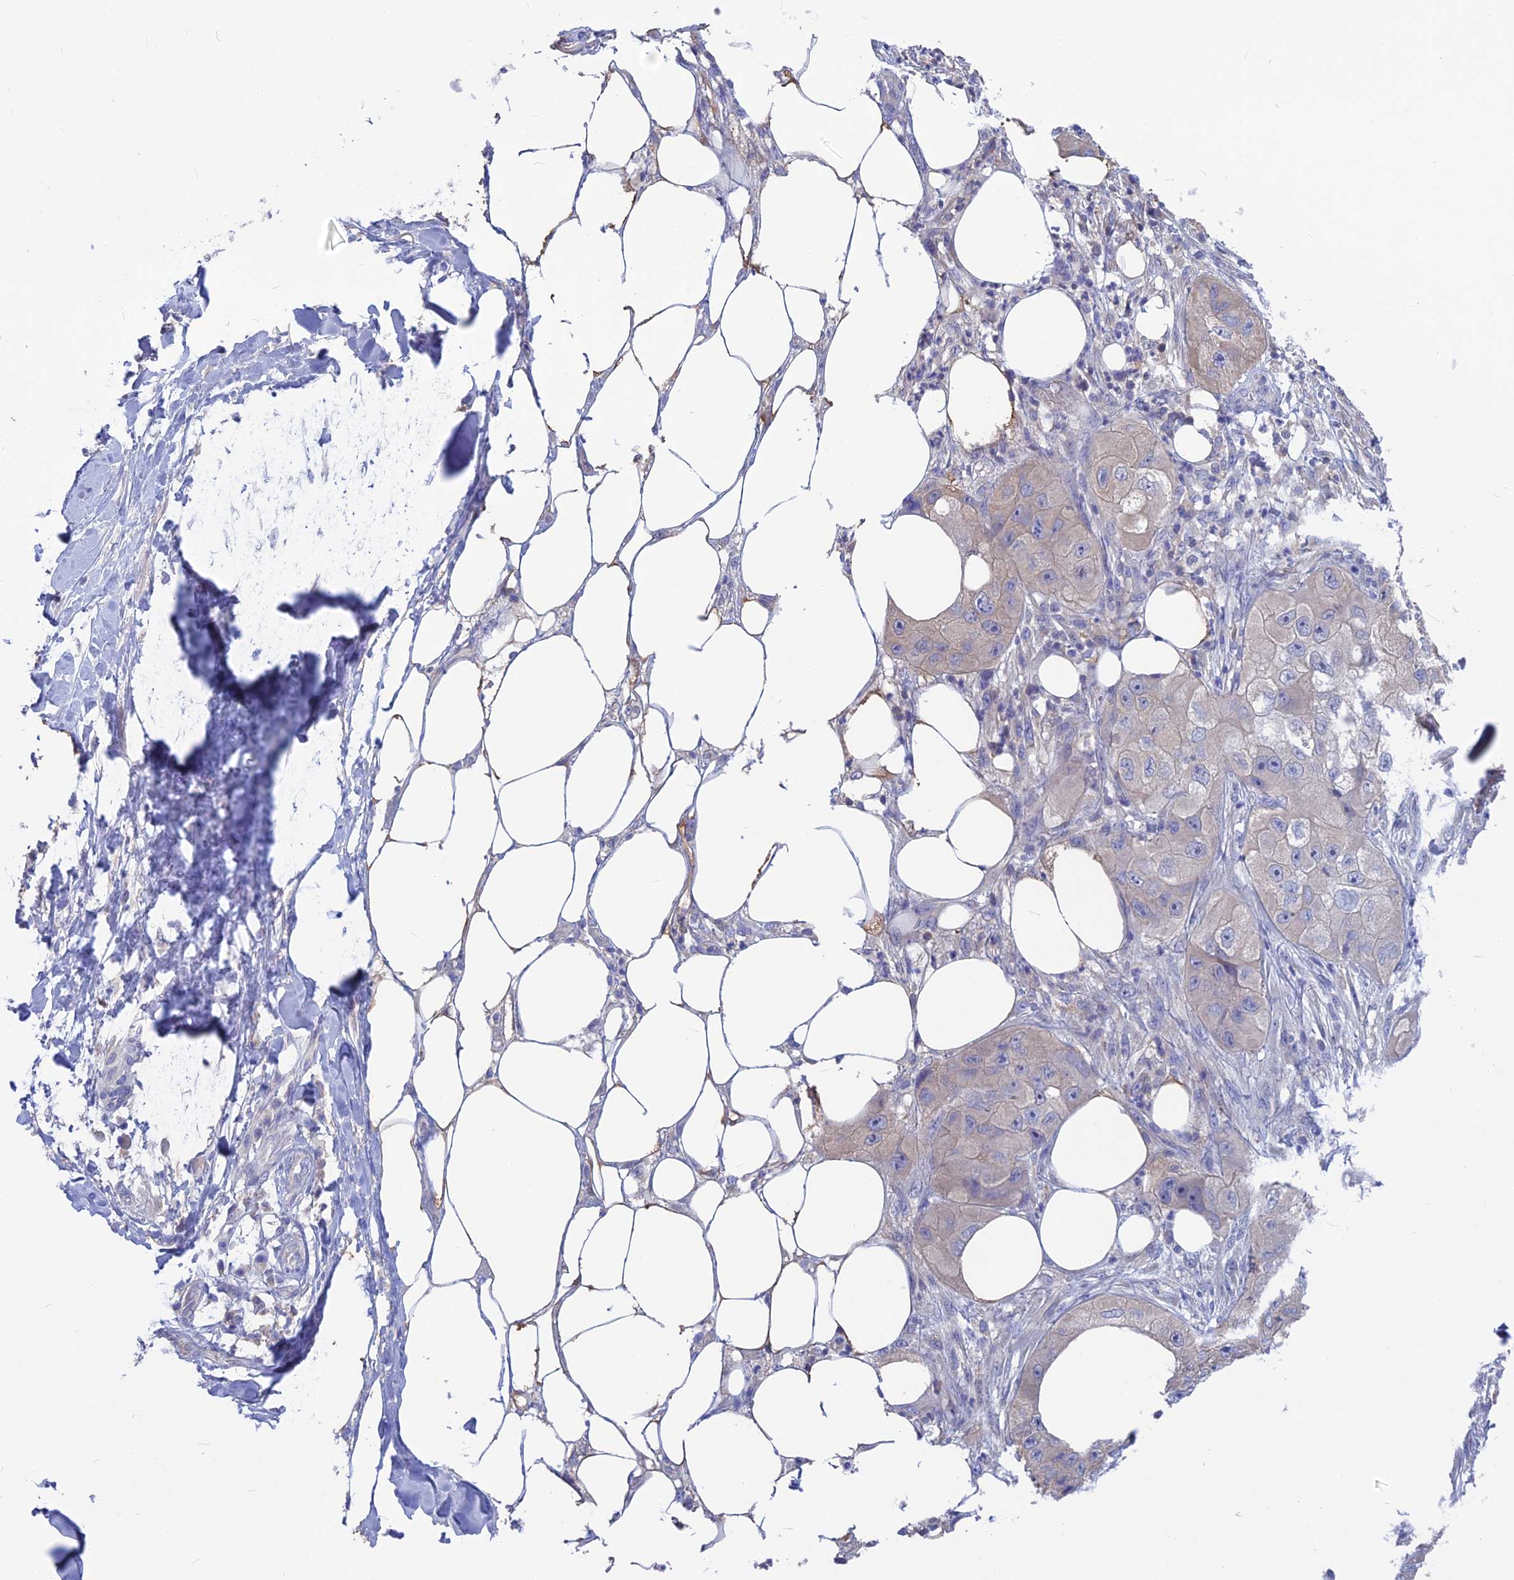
{"staining": {"intensity": "negative", "quantity": "none", "location": "none"}, "tissue": "skin cancer", "cell_type": "Tumor cells", "image_type": "cancer", "snomed": [{"axis": "morphology", "description": "Squamous cell carcinoma, NOS"}, {"axis": "topography", "description": "Skin"}, {"axis": "topography", "description": "Subcutis"}], "caption": "Tumor cells are negative for brown protein staining in skin squamous cell carcinoma.", "gene": "SNAP91", "patient": {"sex": "male", "age": 73}}